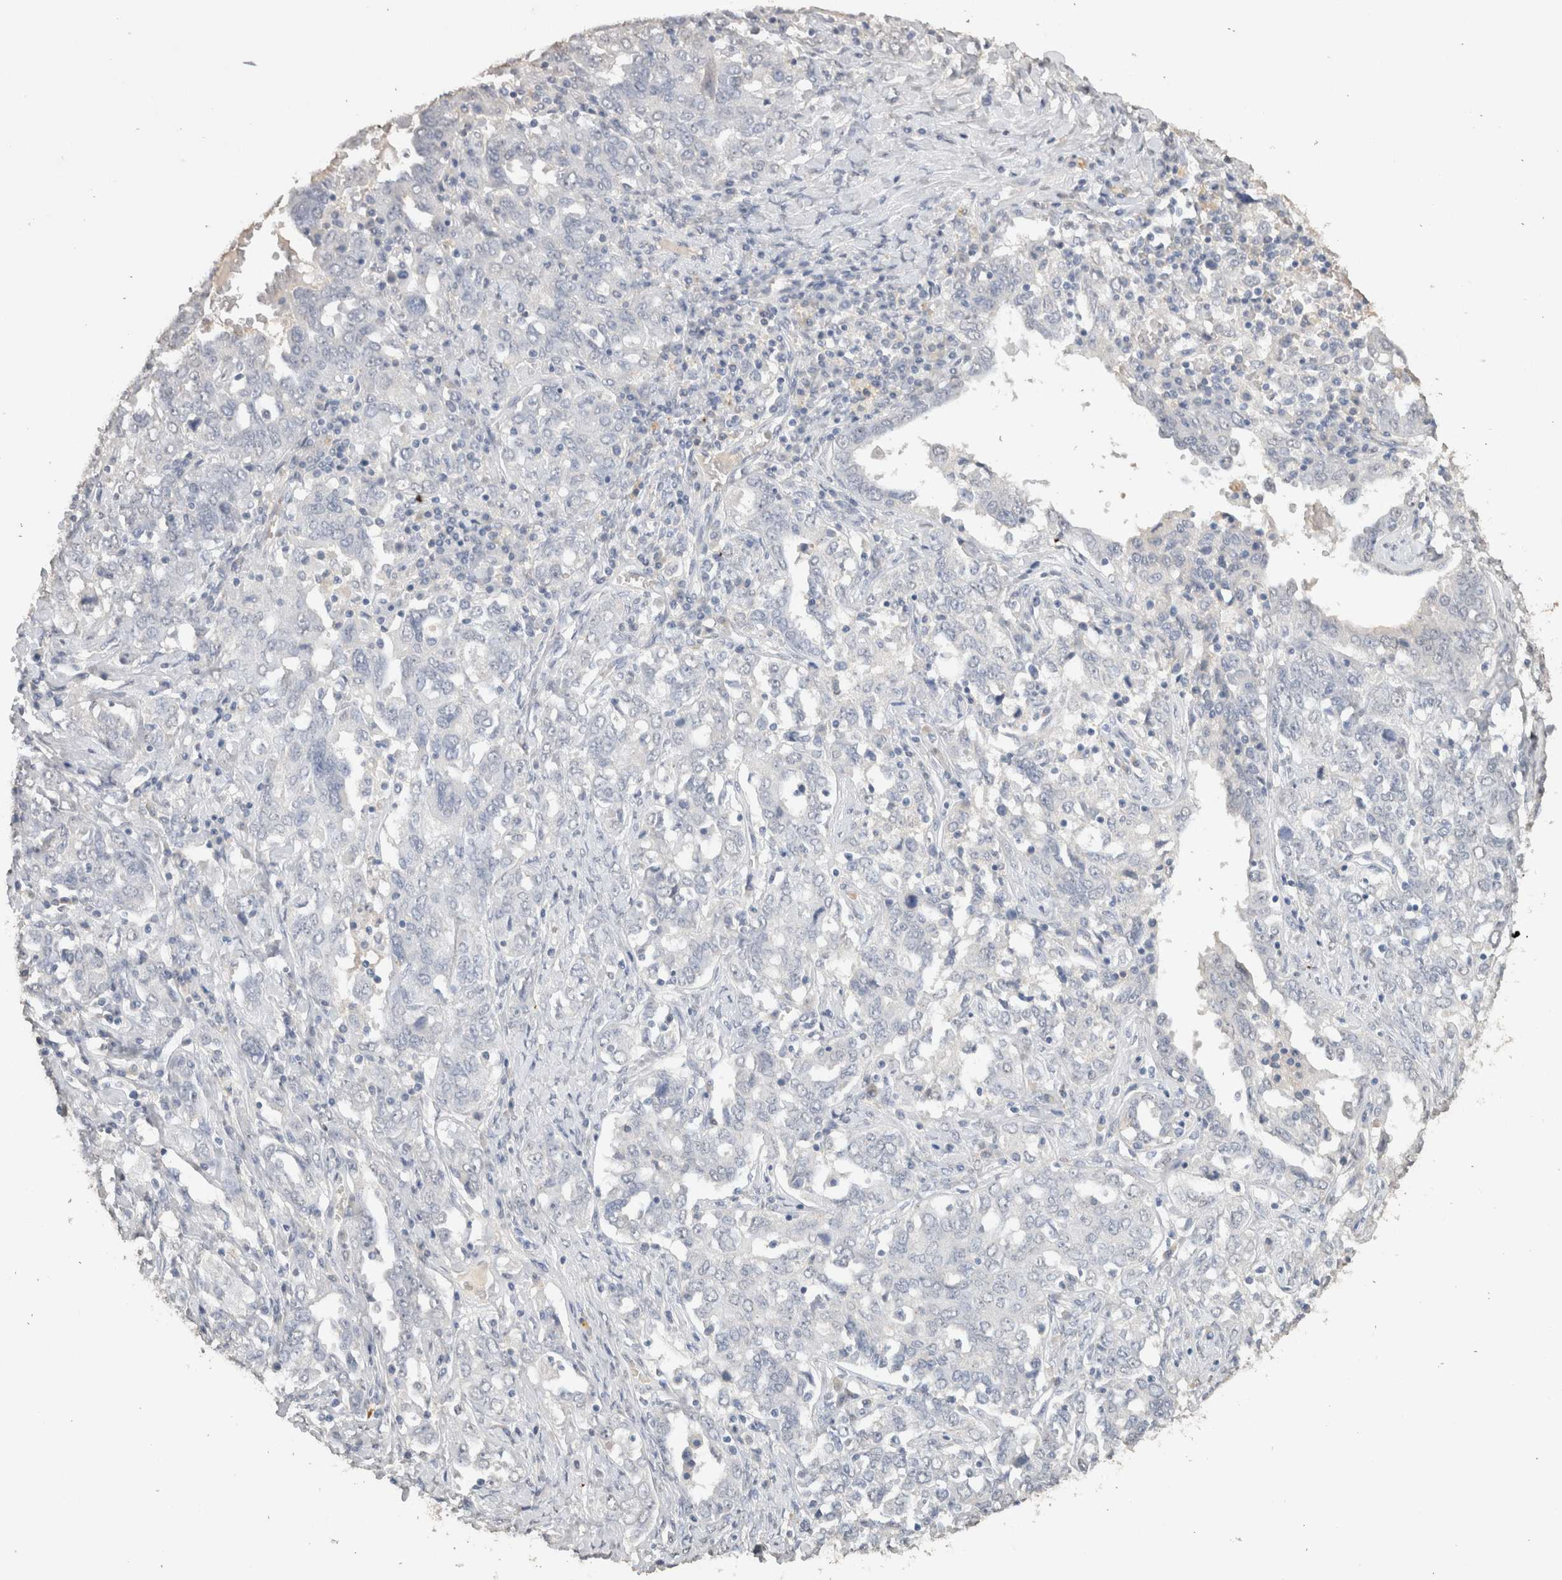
{"staining": {"intensity": "negative", "quantity": "none", "location": "none"}, "tissue": "ovarian cancer", "cell_type": "Tumor cells", "image_type": "cancer", "snomed": [{"axis": "morphology", "description": "Carcinoma, endometroid"}, {"axis": "topography", "description": "Ovary"}], "caption": "A high-resolution histopathology image shows immunohistochemistry staining of ovarian cancer (endometroid carcinoma), which demonstrates no significant positivity in tumor cells.", "gene": "LGALS2", "patient": {"sex": "female", "age": 62}}